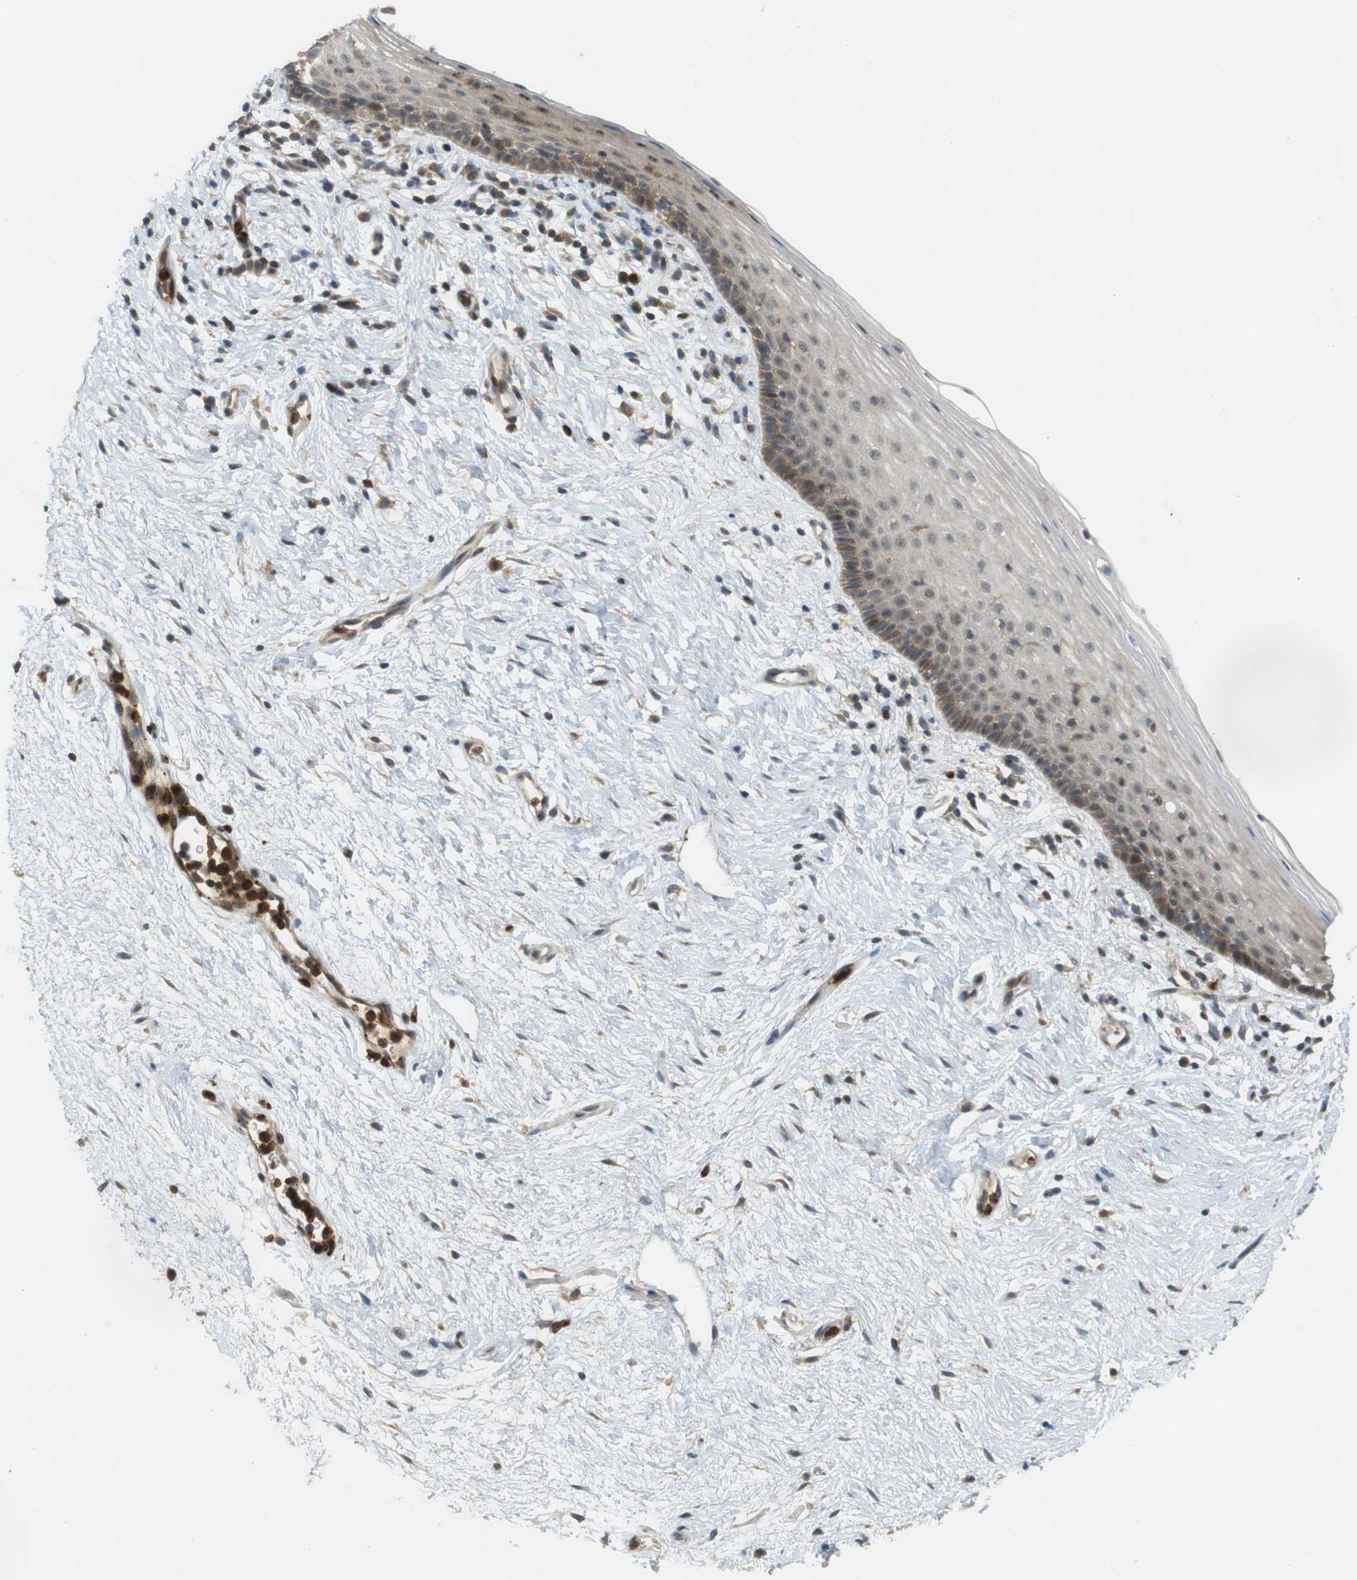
{"staining": {"intensity": "moderate", "quantity": "<25%", "location": "cytoplasmic/membranous"}, "tissue": "vagina", "cell_type": "Squamous epithelial cells", "image_type": "normal", "snomed": [{"axis": "morphology", "description": "Normal tissue, NOS"}, {"axis": "topography", "description": "Vagina"}], "caption": "Immunohistochemical staining of benign human vagina displays low levels of moderate cytoplasmic/membranous expression in about <25% of squamous epithelial cells.", "gene": "TMX3", "patient": {"sex": "female", "age": 44}}